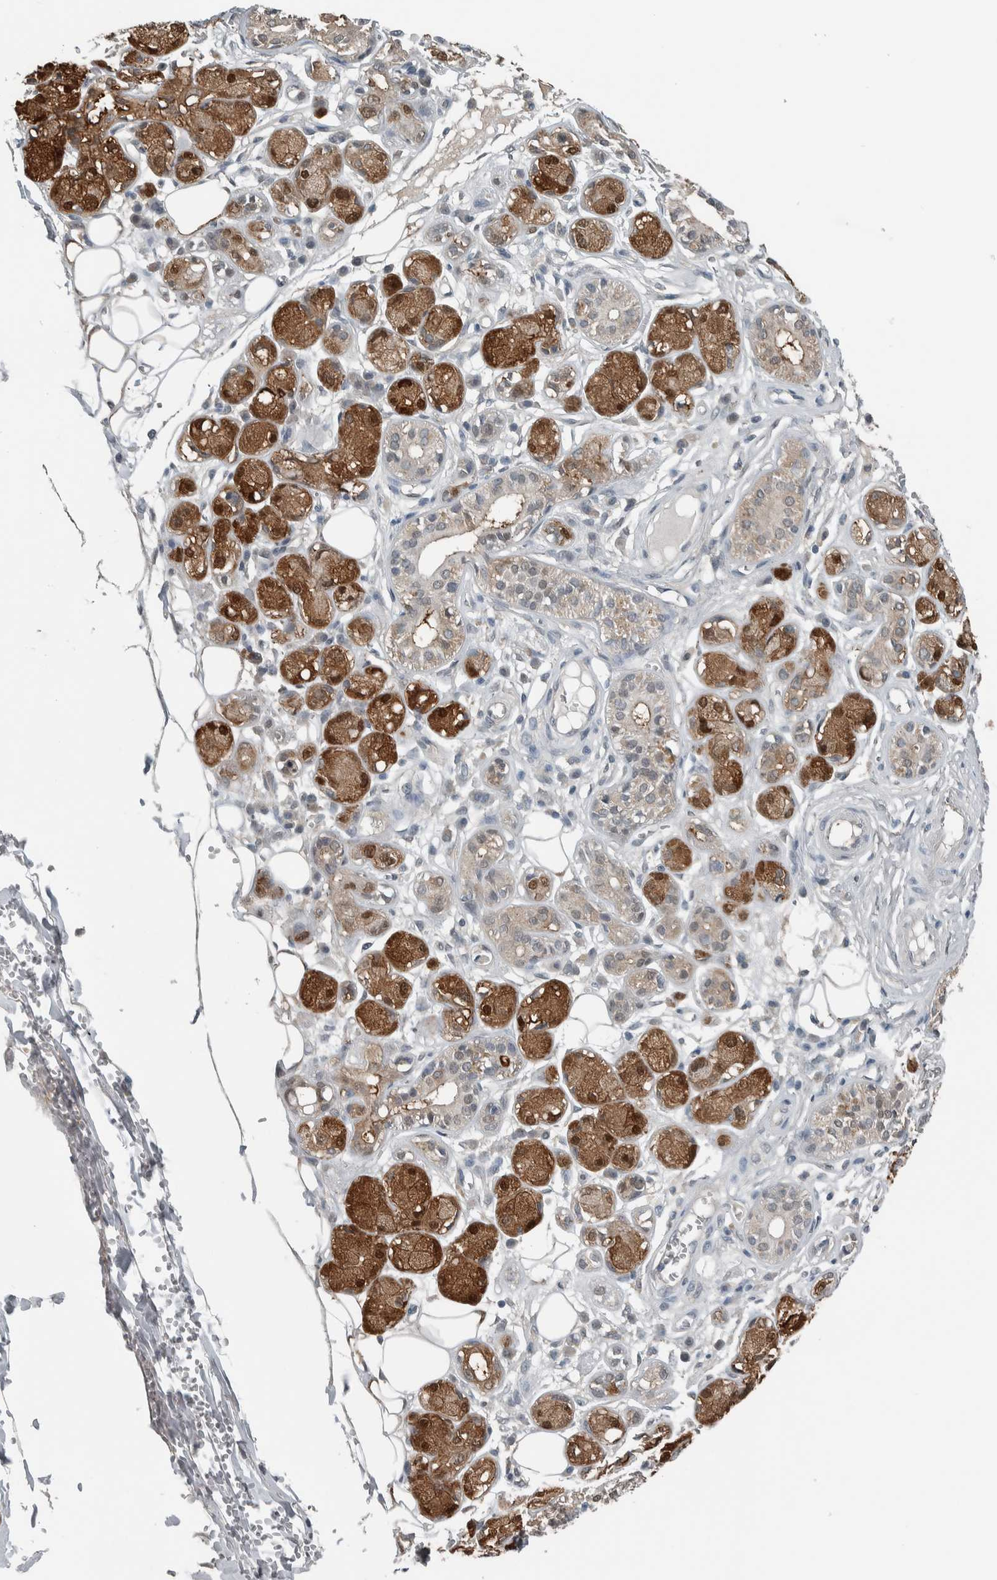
{"staining": {"intensity": "moderate", "quantity": "25%-75%", "location": "cytoplasmic/membranous"}, "tissue": "adipose tissue", "cell_type": "Adipocytes", "image_type": "normal", "snomed": [{"axis": "morphology", "description": "Normal tissue, NOS"}, {"axis": "morphology", "description": "Inflammation, NOS"}, {"axis": "topography", "description": "Salivary gland"}, {"axis": "topography", "description": "Peripheral nerve tissue"}], "caption": "A histopathology image of adipose tissue stained for a protein displays moderate cytoplasmic/membranous brown staining in adipocytes. Using DAB (3,3'-diaminobenzidine) (brown) and hematoxylin (blue) stains, captured at high magnification using brightfield microscopy.", "gene": "ALAD", "patient": {"sex": "female", "age": 75}}